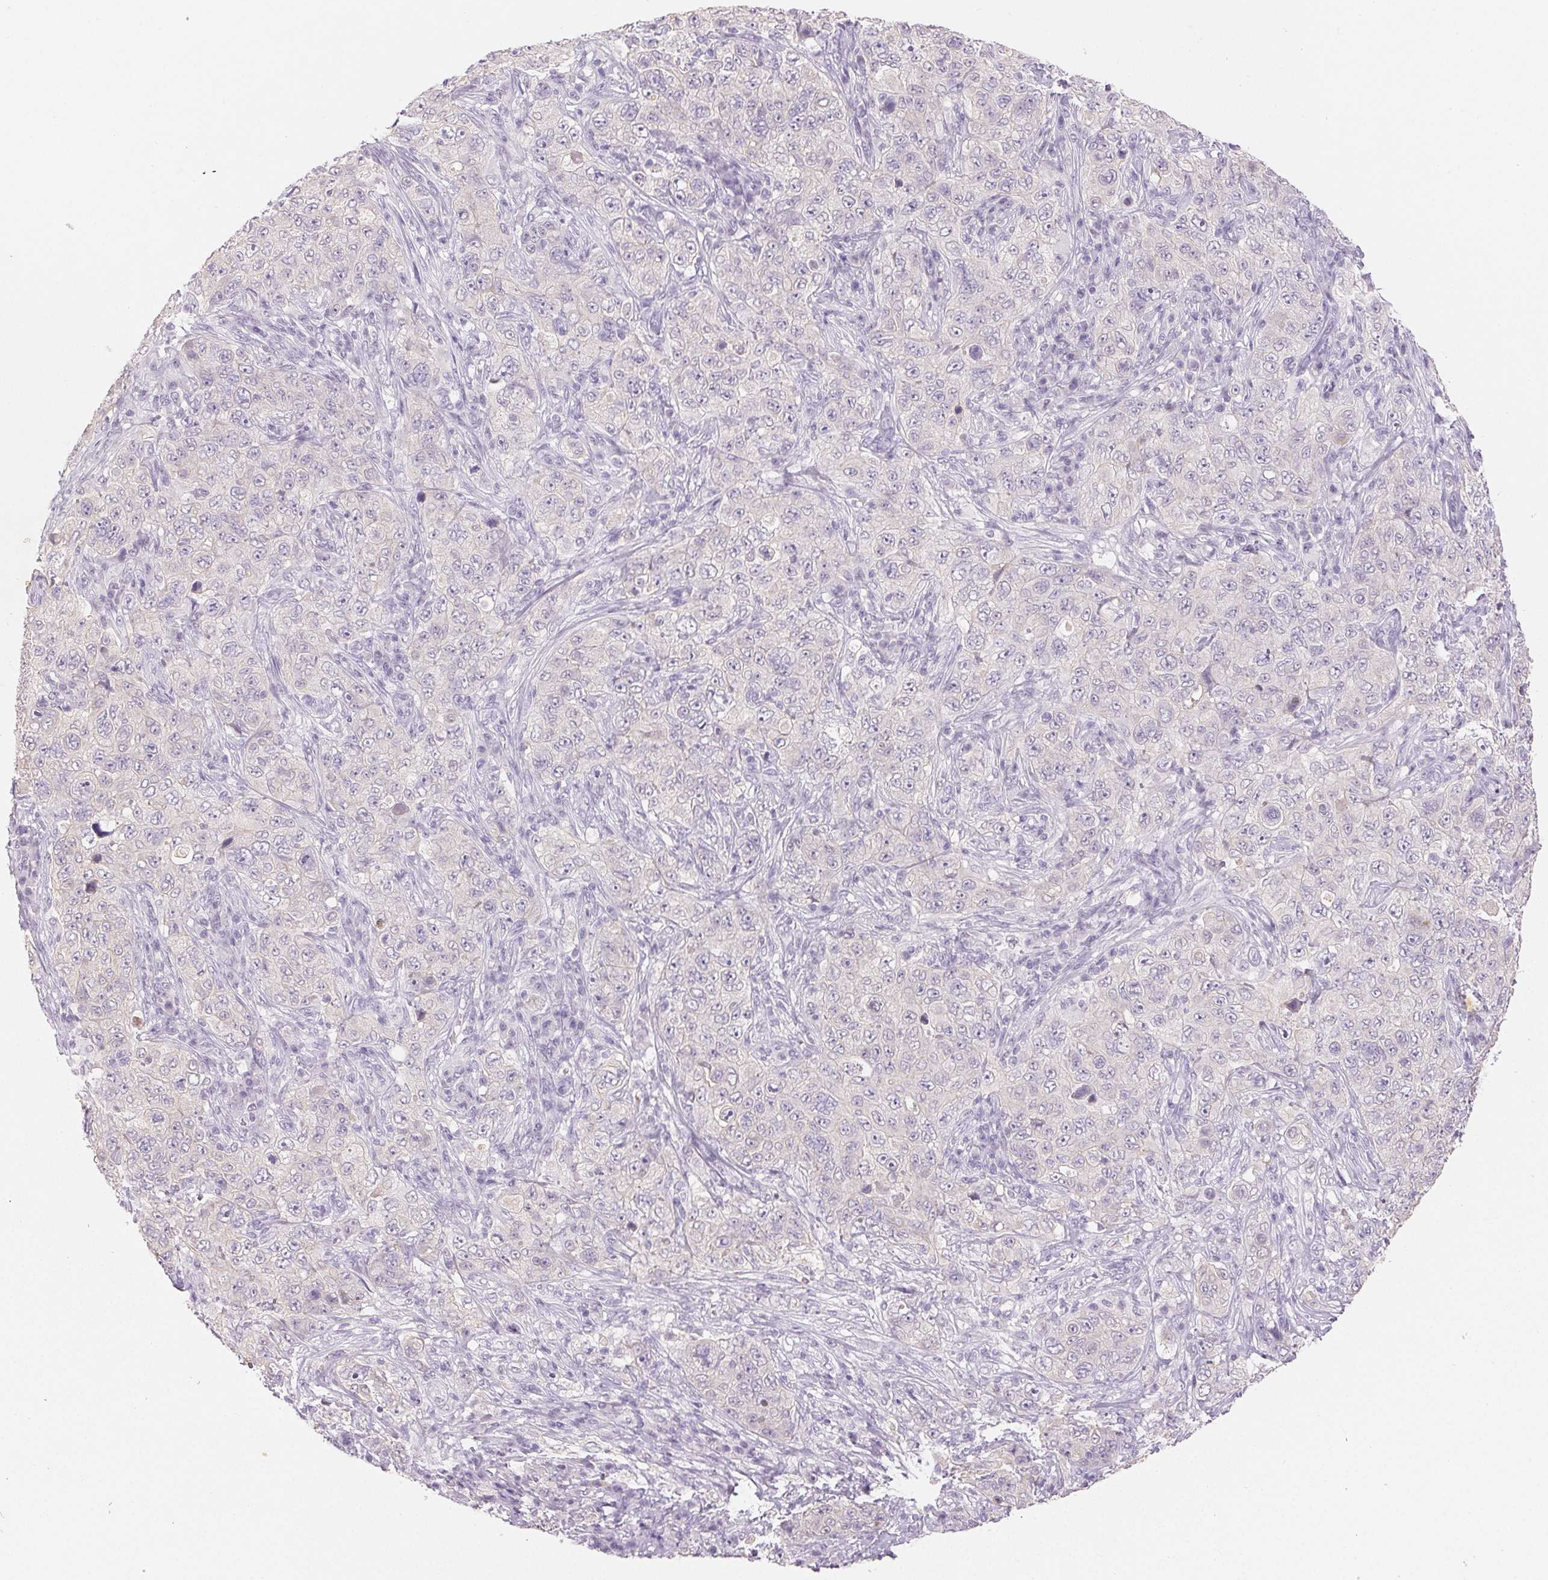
{"staining": {"intensity": "negative", "quantity": "none", "location": "none"}, "tissue": "pancreatic cancer", "cell_type": "Tumor cells", "image_type": "cancer", "snomed": [{"axis": "morphology", "description": "Adenocarcinoma, NOS"}, {"axis": "topography", "description": "Pancreas"}], "caption": "Immunohistochemistry (IHC) histopathology image of neoplastic tissue: human pancreatic cancer (adenocarcinoma) stained with DAB demonstrates no significant protein staining in tumor cells.", "gene": "SFTPD", "patient": {"sex": "male", "age": 68}}